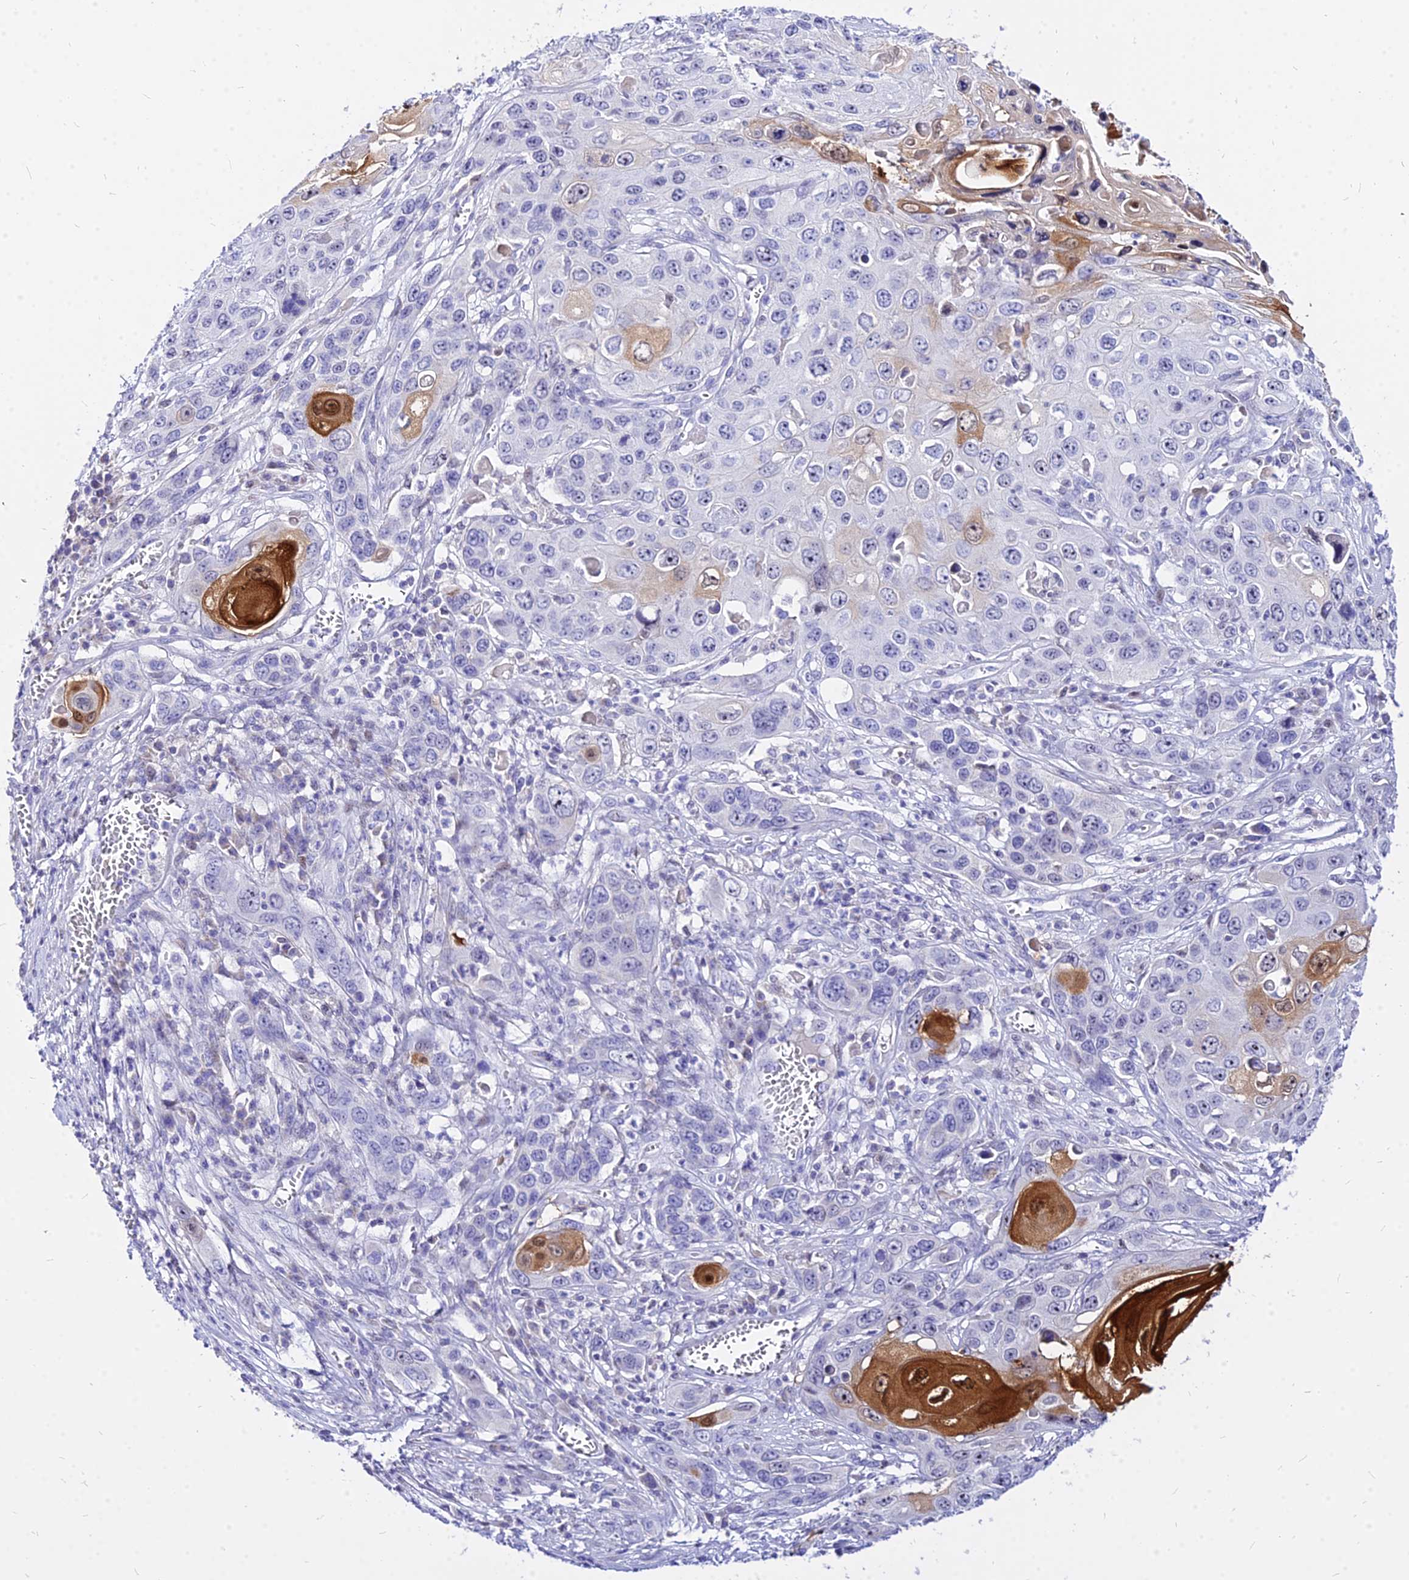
{"staining": {"intensity": "strong", "quantity": "<25%", "location": "cytoplasmic/membranous,nuclear"}, "tissue": "skin cancer", "cell_type": "Tumor cells", "image_type": "cancer", "snomed": [{"axis": "morphology", "description": "Squamous cell carcinoma, NOS"}, {"axis": "topography", "description": "Skin"}], "caption": "A brown stain highlights strong cytoplasmic/membranous and nuclear staining of a protein in human squamous cell carcinoma (skin) tumor cells.", "gene": "CARD18", "patient": {"sex": "male", "age": 55}}